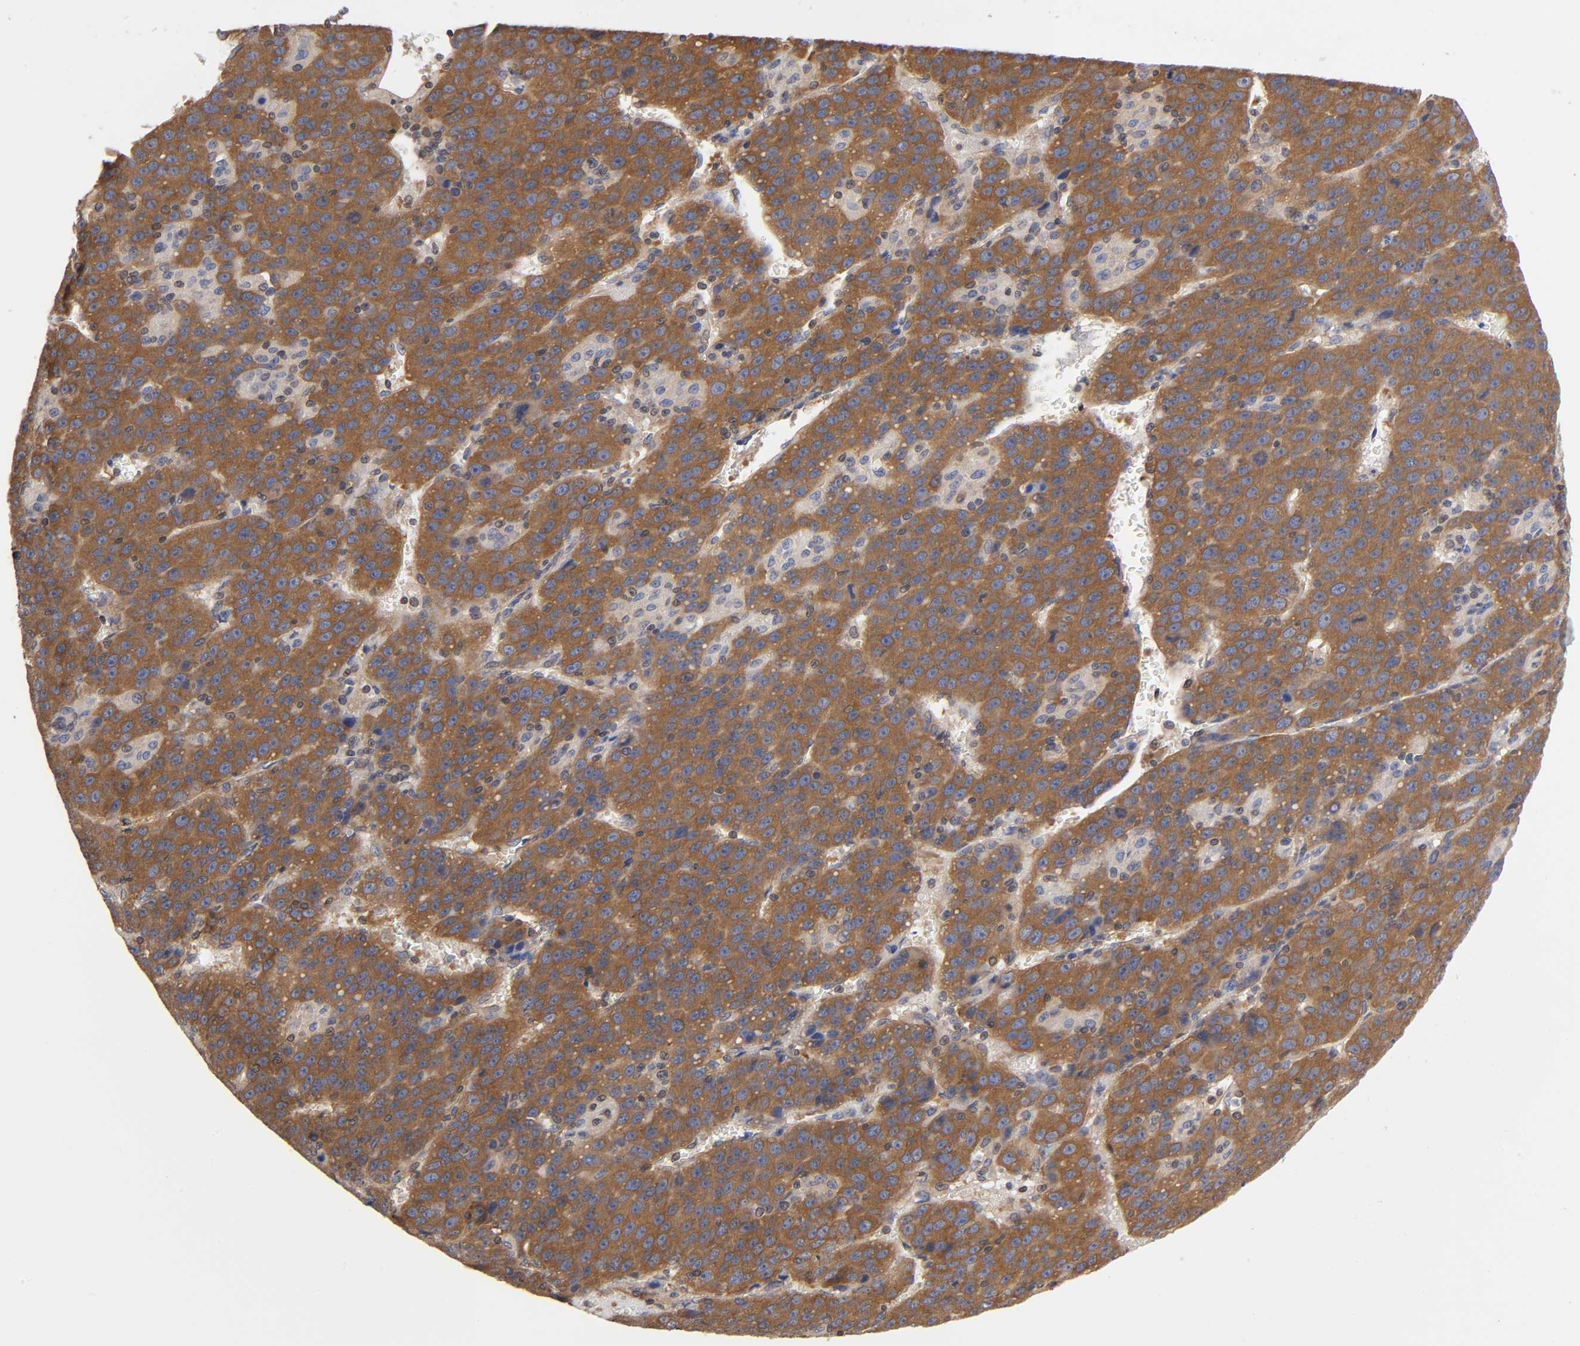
{"staining": {"intensity": "strong", "quantity": ">75%", "location": "cytoplasmic/membranous"}, "tissue": "liver cancer", "cell_type": "Tumor cells", "image_type": "cancer", "snomed": [{"axis": "morphology", "description": "Carcinoma, Hepatocellular, NOS"}, {"axis": "topography", "description": "Liver"}], "caption": "The photomicrograph displays staining of liver hepatocellular carcinoma, revealing strong cytoplasmic/membranous protein staining (brown color) within tumor cells.", "gene": "STRN3", "patient": {"sex": "female", "age": 53}}